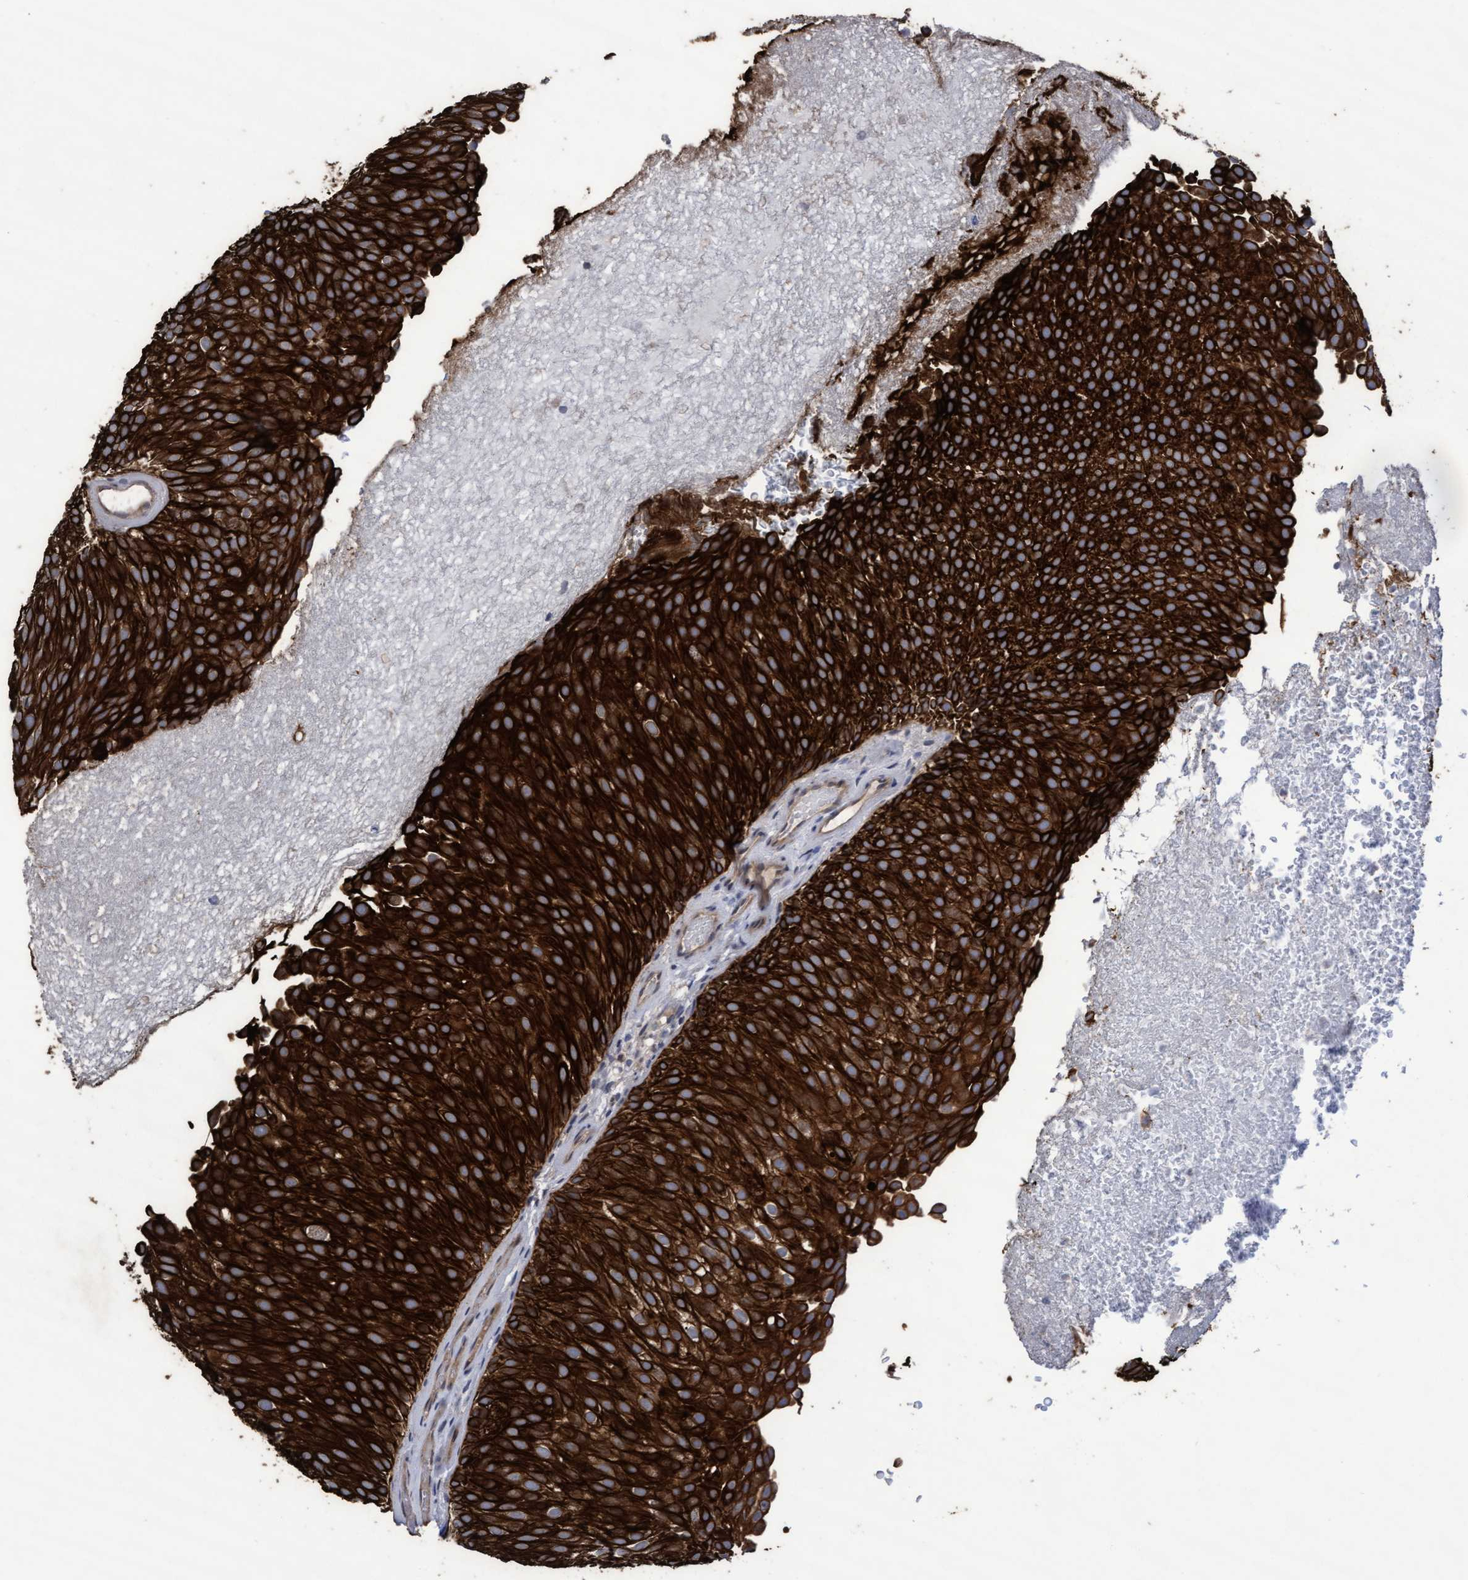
{"staining": {"intensity": "strong", "quantity": ">75%", "location": "cytoplasmic/membranous"}, "tissue": "urothelial cancer", "cell_type": "Tumor cells", "image_type": "cancer", "snomed": [{"axis": "morphology", "description": "Urothelial carcinoma, Low grade"}, {"axis": "topography", "description": "Urinary bladder"}], "caption": "IHC (DAB) staining of human urothelial cancer reveals strong cytoplasmic/membranous protein expression in about >75% of tumor cells. The protein of interest is shown in brown color, while the nuclei are stained blue.", "gene": "KRT24", "patient": {"sex": "male", "age": 78}}